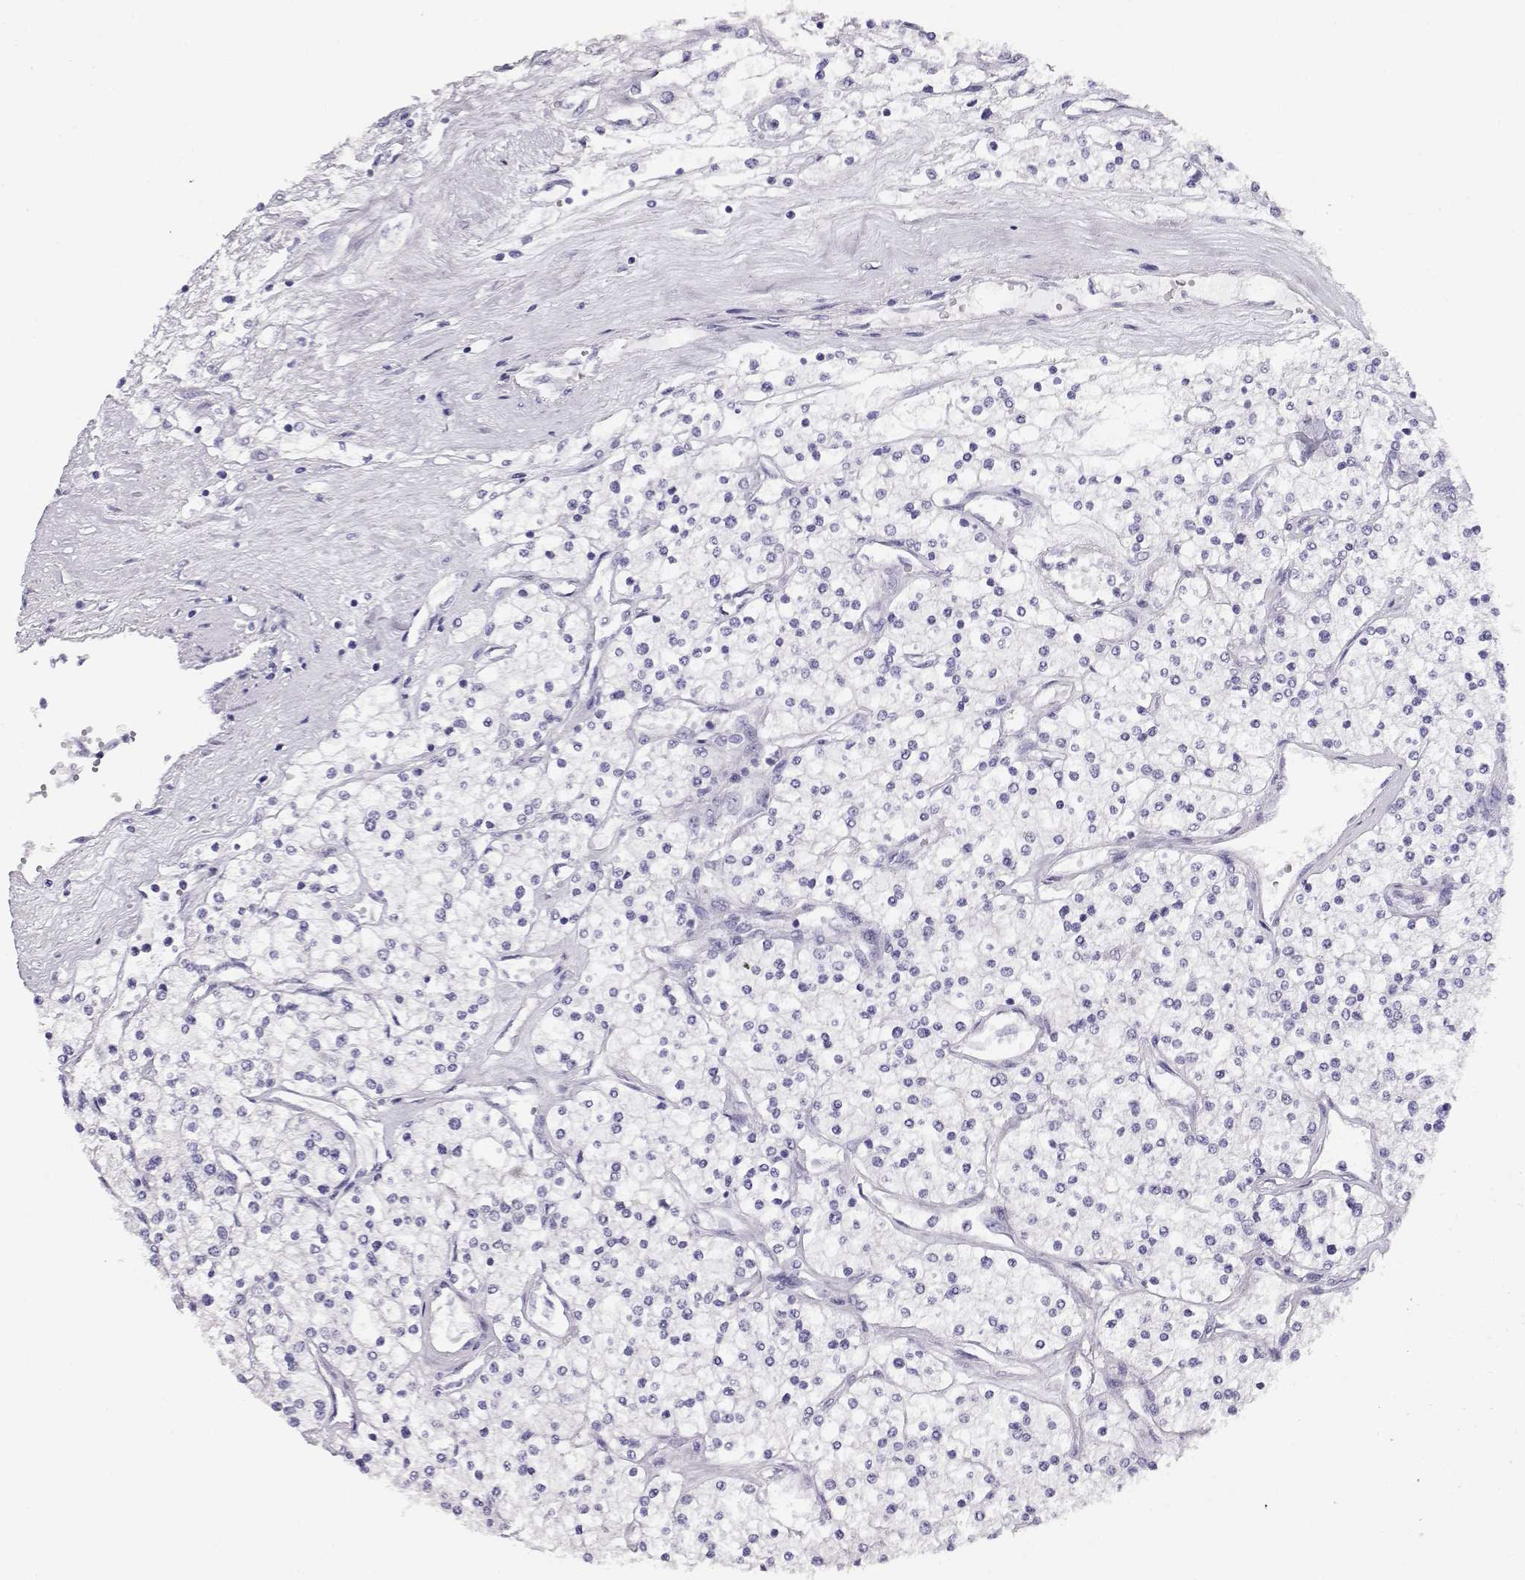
{"staining": {"intensity": "negative", "quantity": "none", "location": "none"}, "tissue": "renal cancer", "cell_type": "Tumor cells", "image_type": "cancer", "snomed": [{"axis": "morphology", "description": "Adenocarcinoma, NOS"}, {"axis": "topography", "description": "Kidney"}], "caption": "Micrograph shows no significant protein positivity in tumor cells of renal adenocarcinoma. (Stains: DAB (3,3'-diaminobenzidine) immunohistochemistry (IHC) with hematoxylin counter stain, Microscopy: brightfield microscopy at high magnification).", "gene": "CRX", "patient": {"sex": "male", "age": 80}}